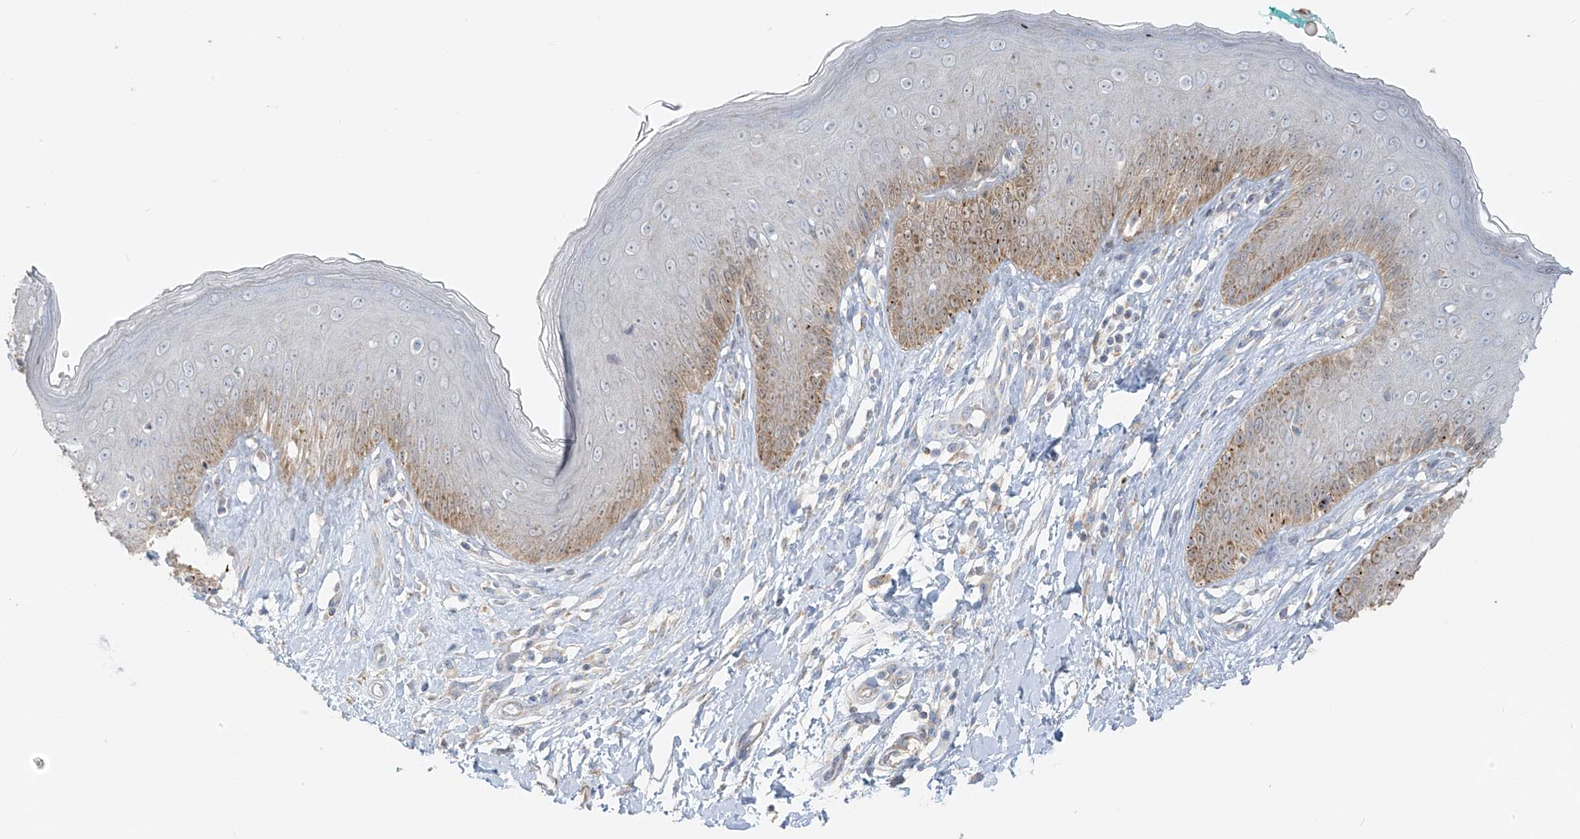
{"staining": {"intensity": "moderate", "quantity": "<25%", "location": "cytoplasmic/membranous"}, "tissue": "skin", "cell_type": "Epidermal cells", "image_type": "normal", "snomed": [{"axis": "morphology", "description": "Normal tissue, NOS"}, {"axis": "morphology", "description": "Squamous cell carcinoma, NOS"}, {"axis": "topography", "description": "Vulva"}], "caption": "Immunohistochemistry (IHC) staining of unremarkable skin, which shows low levels of moderate cytoplasmic/membranous positivity in about <25% of epidermal cells indicating moderate cytoplasmic/membranous protein expression. The staining was performed using DAB (brown) for protein detection and nuclei were counterstained in hematoxylin (blue).", "gene": "UST", "patient": {"sex": "female", "age": 85}}